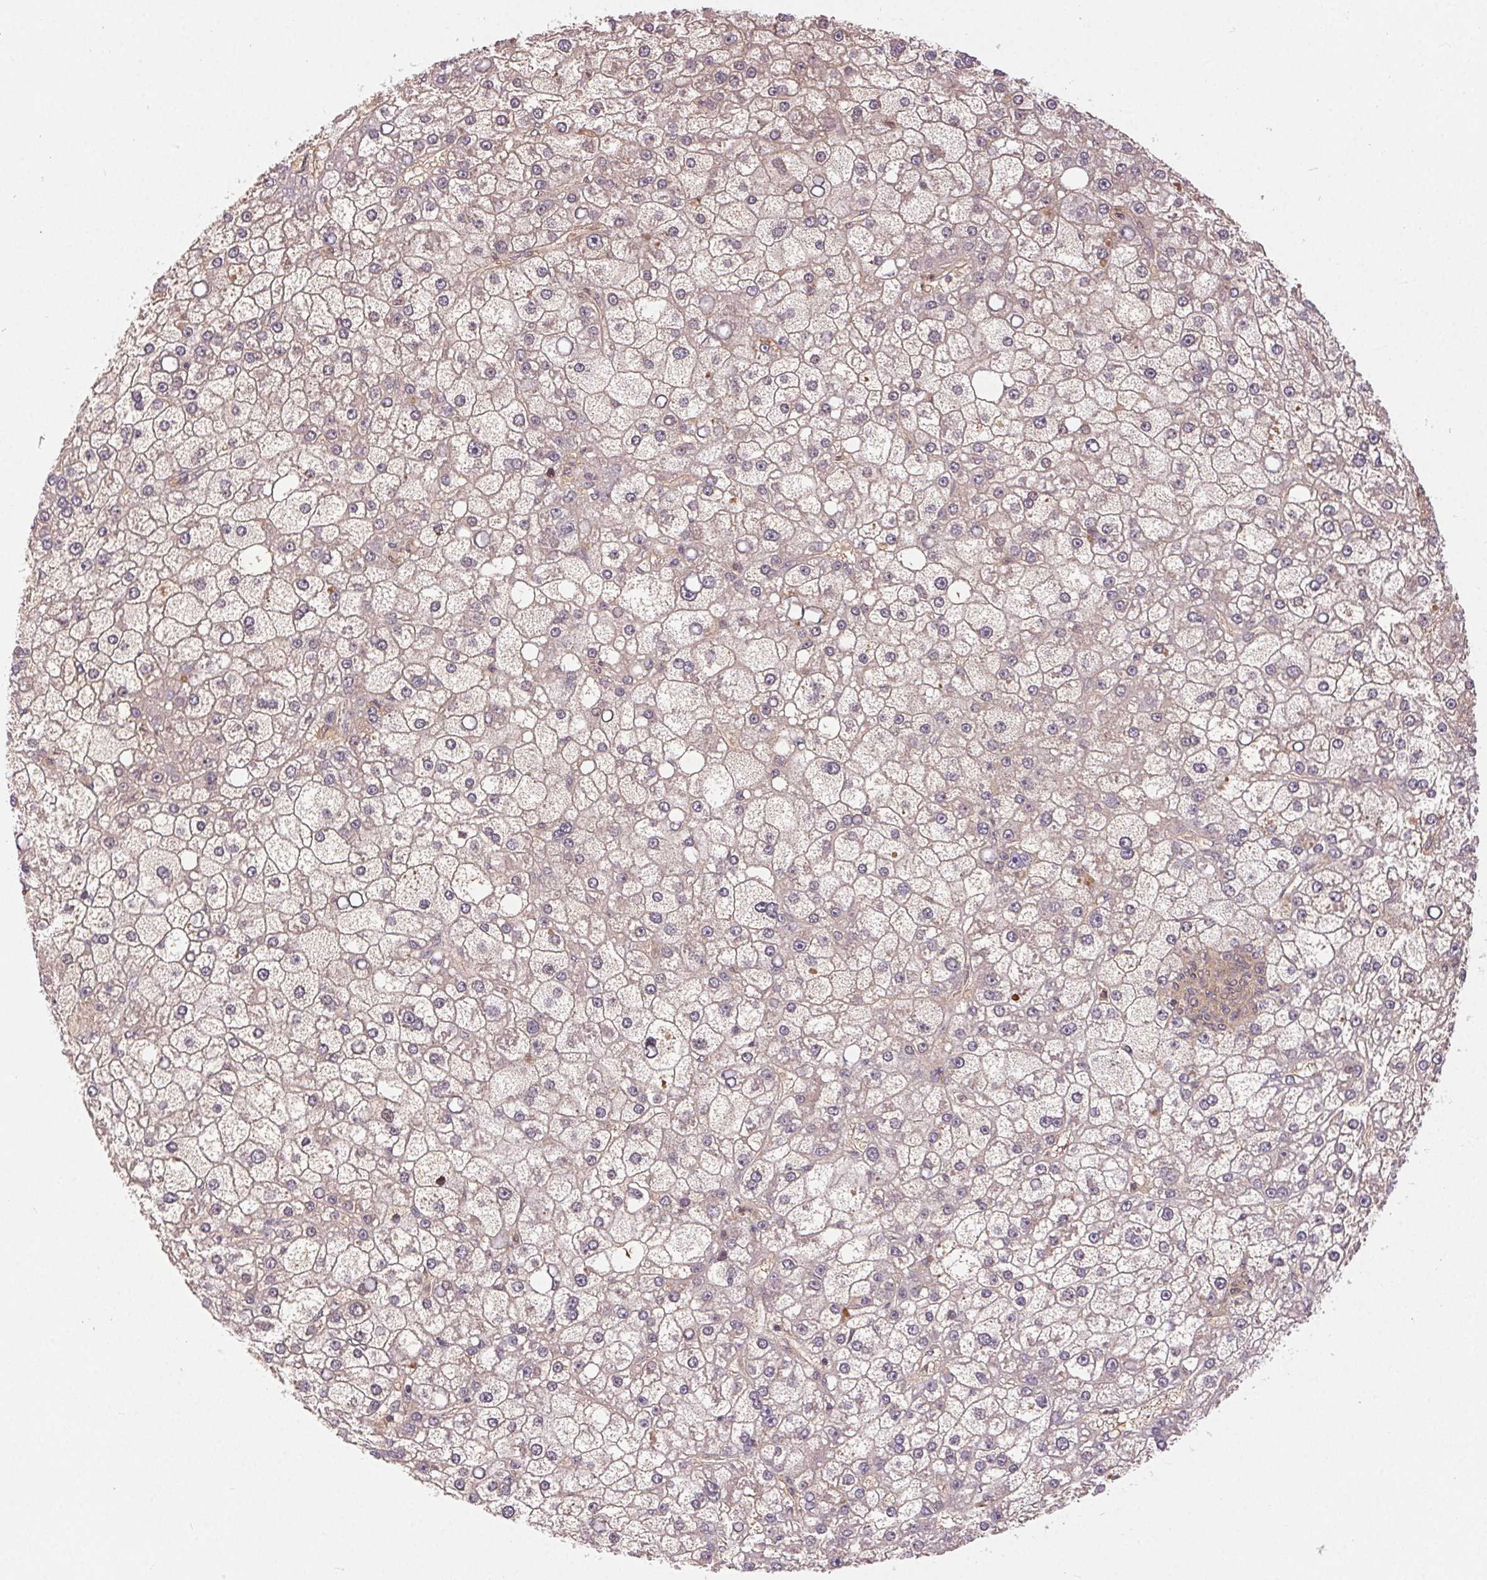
{"staining": {"intensity": "negative", "quantity": "none", "location": "none"}, "tissue": "liver cancer", "cell_type": "Tumor cells", "image_type": "cancer", "snomed": [{"axis": "morphology", "description": "Carcinoma, Hepatocellular, NOS"}, {"axis": "topography", "description": "Liver"}], "caption": "Immunohistochemistry (IHC) of human liver hepatocellular carcinoma reveals no expression in tumor cells.", "gene": "GDI2", "patient": {"sex": "male", "age": 67}}